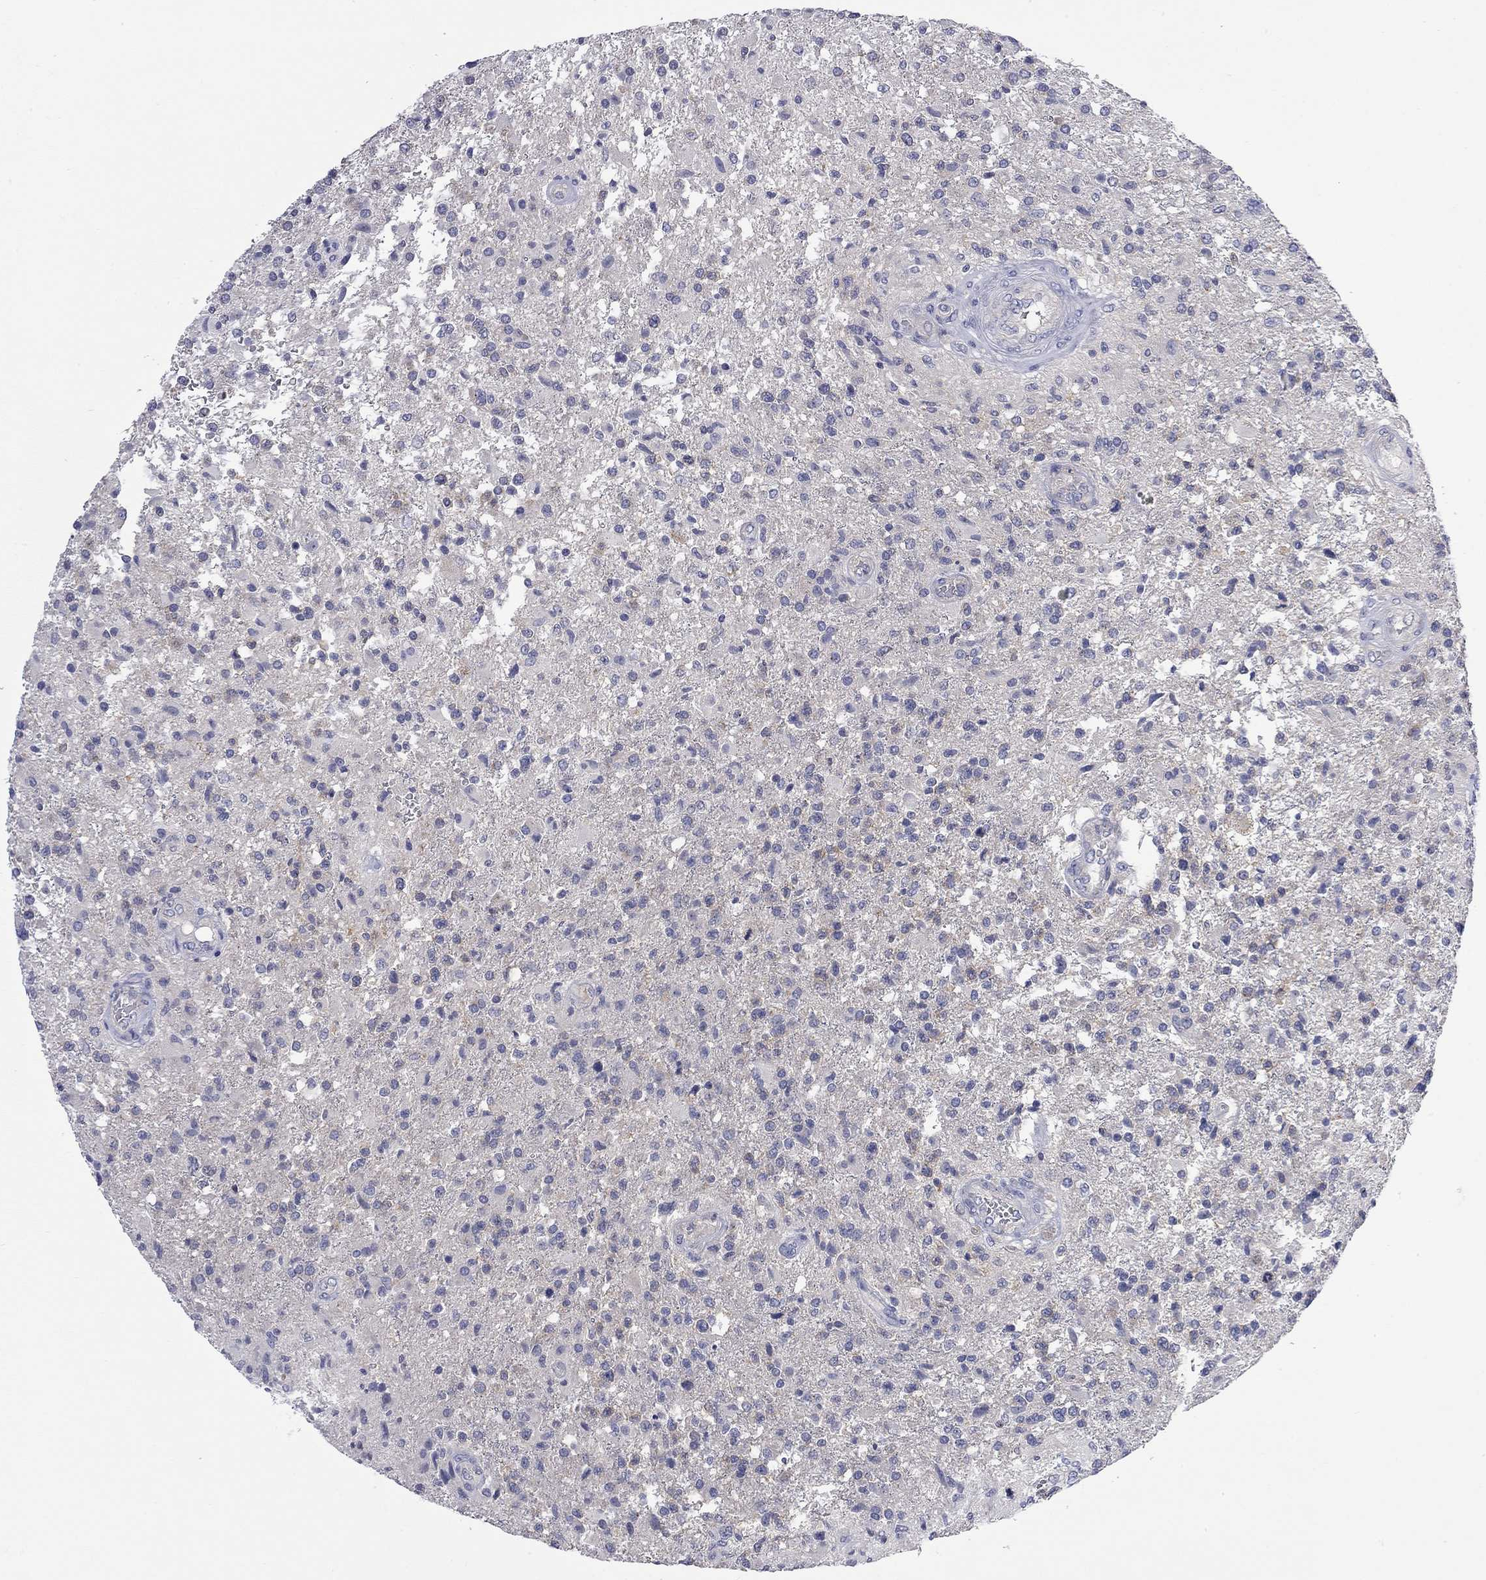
{"staining": {"intensity": "weak", "quantity": "<25%", "location": "cytoplasmic/membranous"}, "tissue": "glioma", "cell_type": "Tumor cells", "image_type": "cancer", "snomed": [{"axis": "morphology", "description": "Glioma, malignant, High grade"}, {"axis": "topography", "description": "Brain"}], "caption": "DAB immunohistochemical staining of human glioma reveals no significant positivity in tumor cells.", "gene": "ABCB4", "patient": {"sex": "male", "age": 56}}